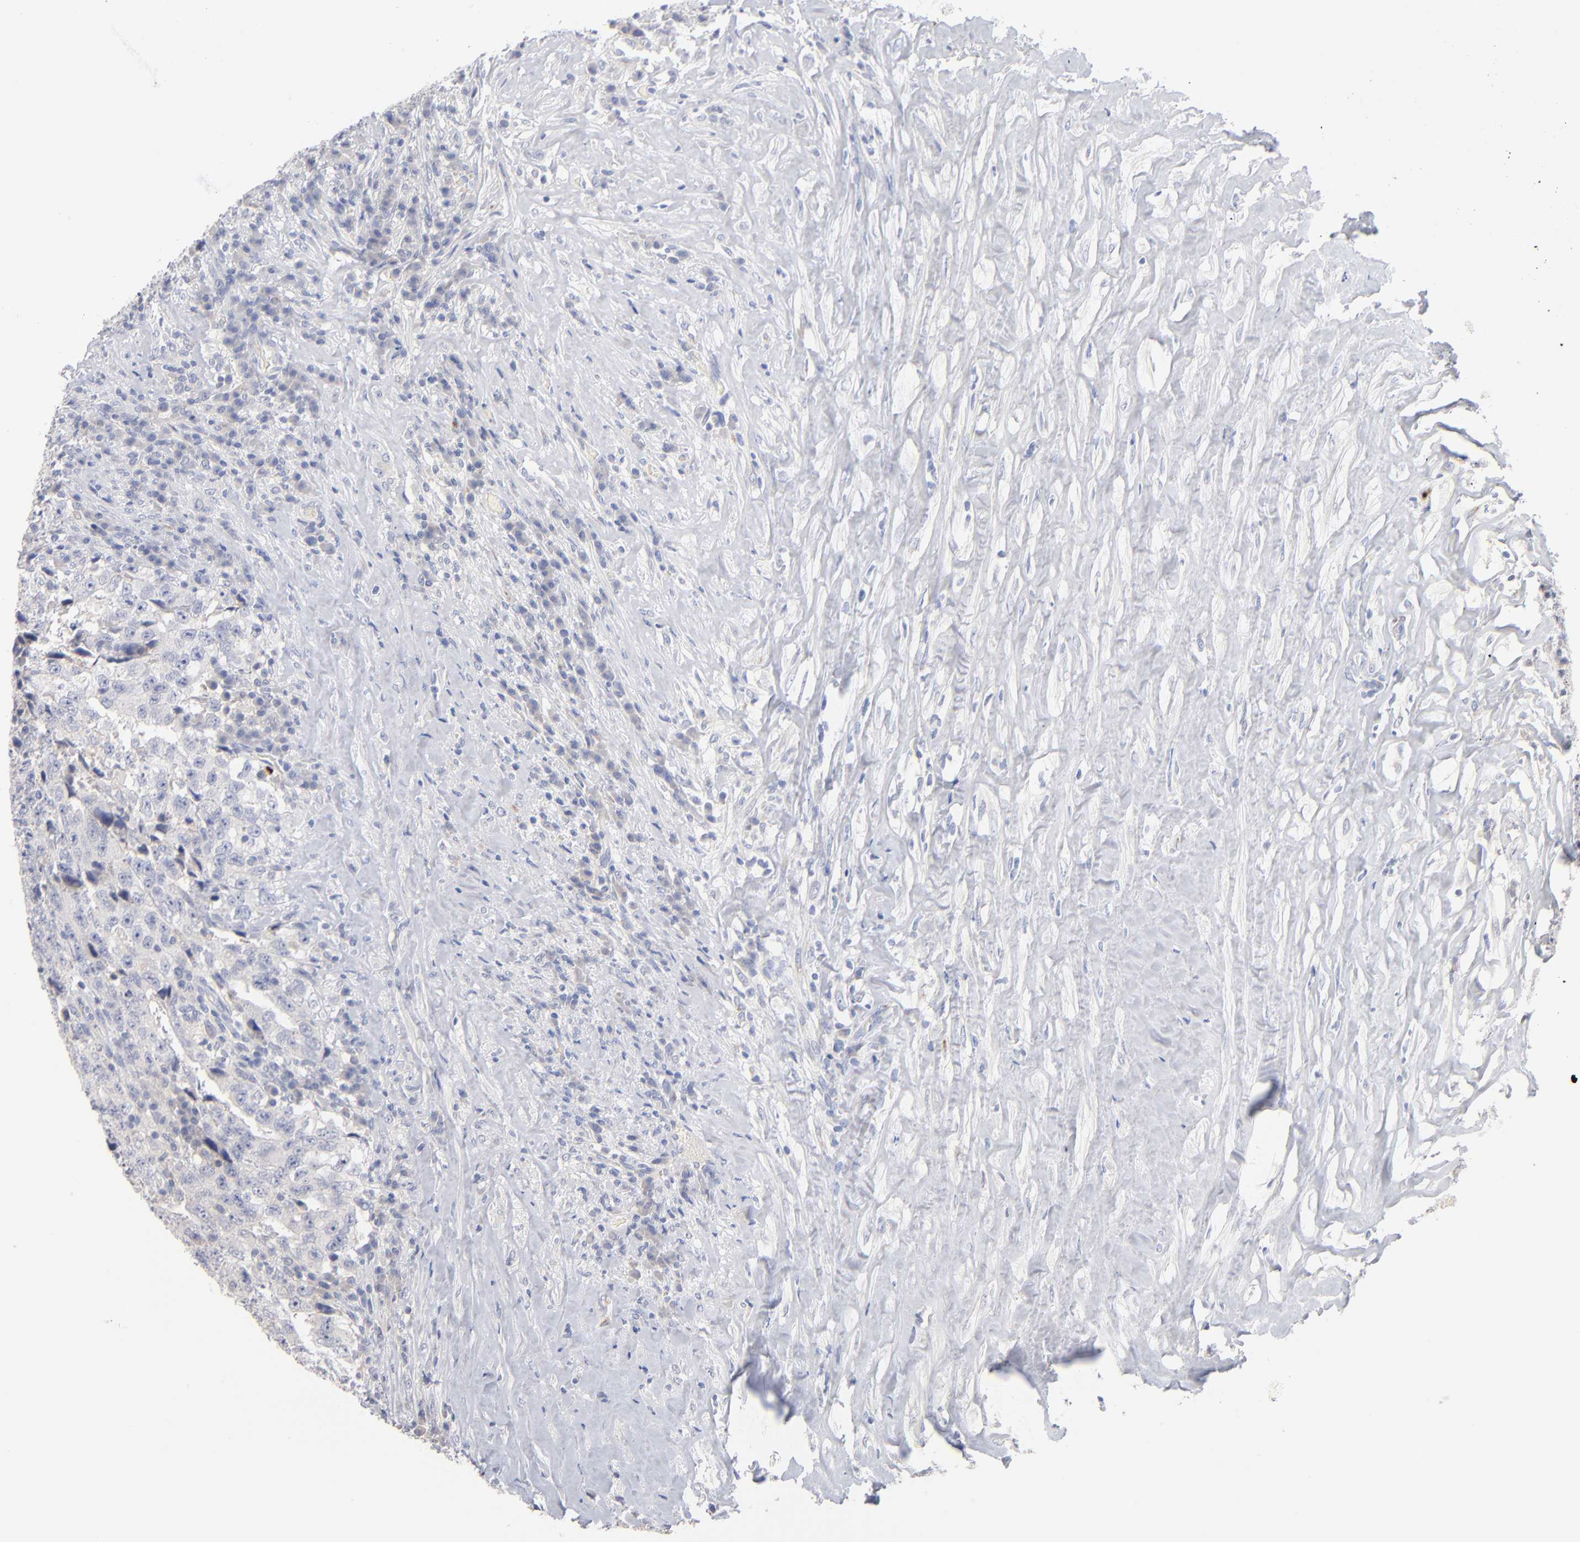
{"staining": {"intensity": "negative", "quantity": "none", "location": "none"}, "tissue": "testis cancer", "cell_type": "Tumor cells", "image_type": "cancer", "snomed": [{"axis": "morphology", "description": "Necrosis, NOS"}, {"axis": "morphology", "description": "Carcinoma, Embryonal, NOS"}, {"axis": "topography", "description": "Testis"}], "caption": "IHC histopathology image of neoplastic tissue: human testis cancer stained with DAB (3,3'-diaminobenzidine) reveals no significant protein positivity in tumor cells.", "gene": "F12", "patient": {"sex": "male", "age": 19}}